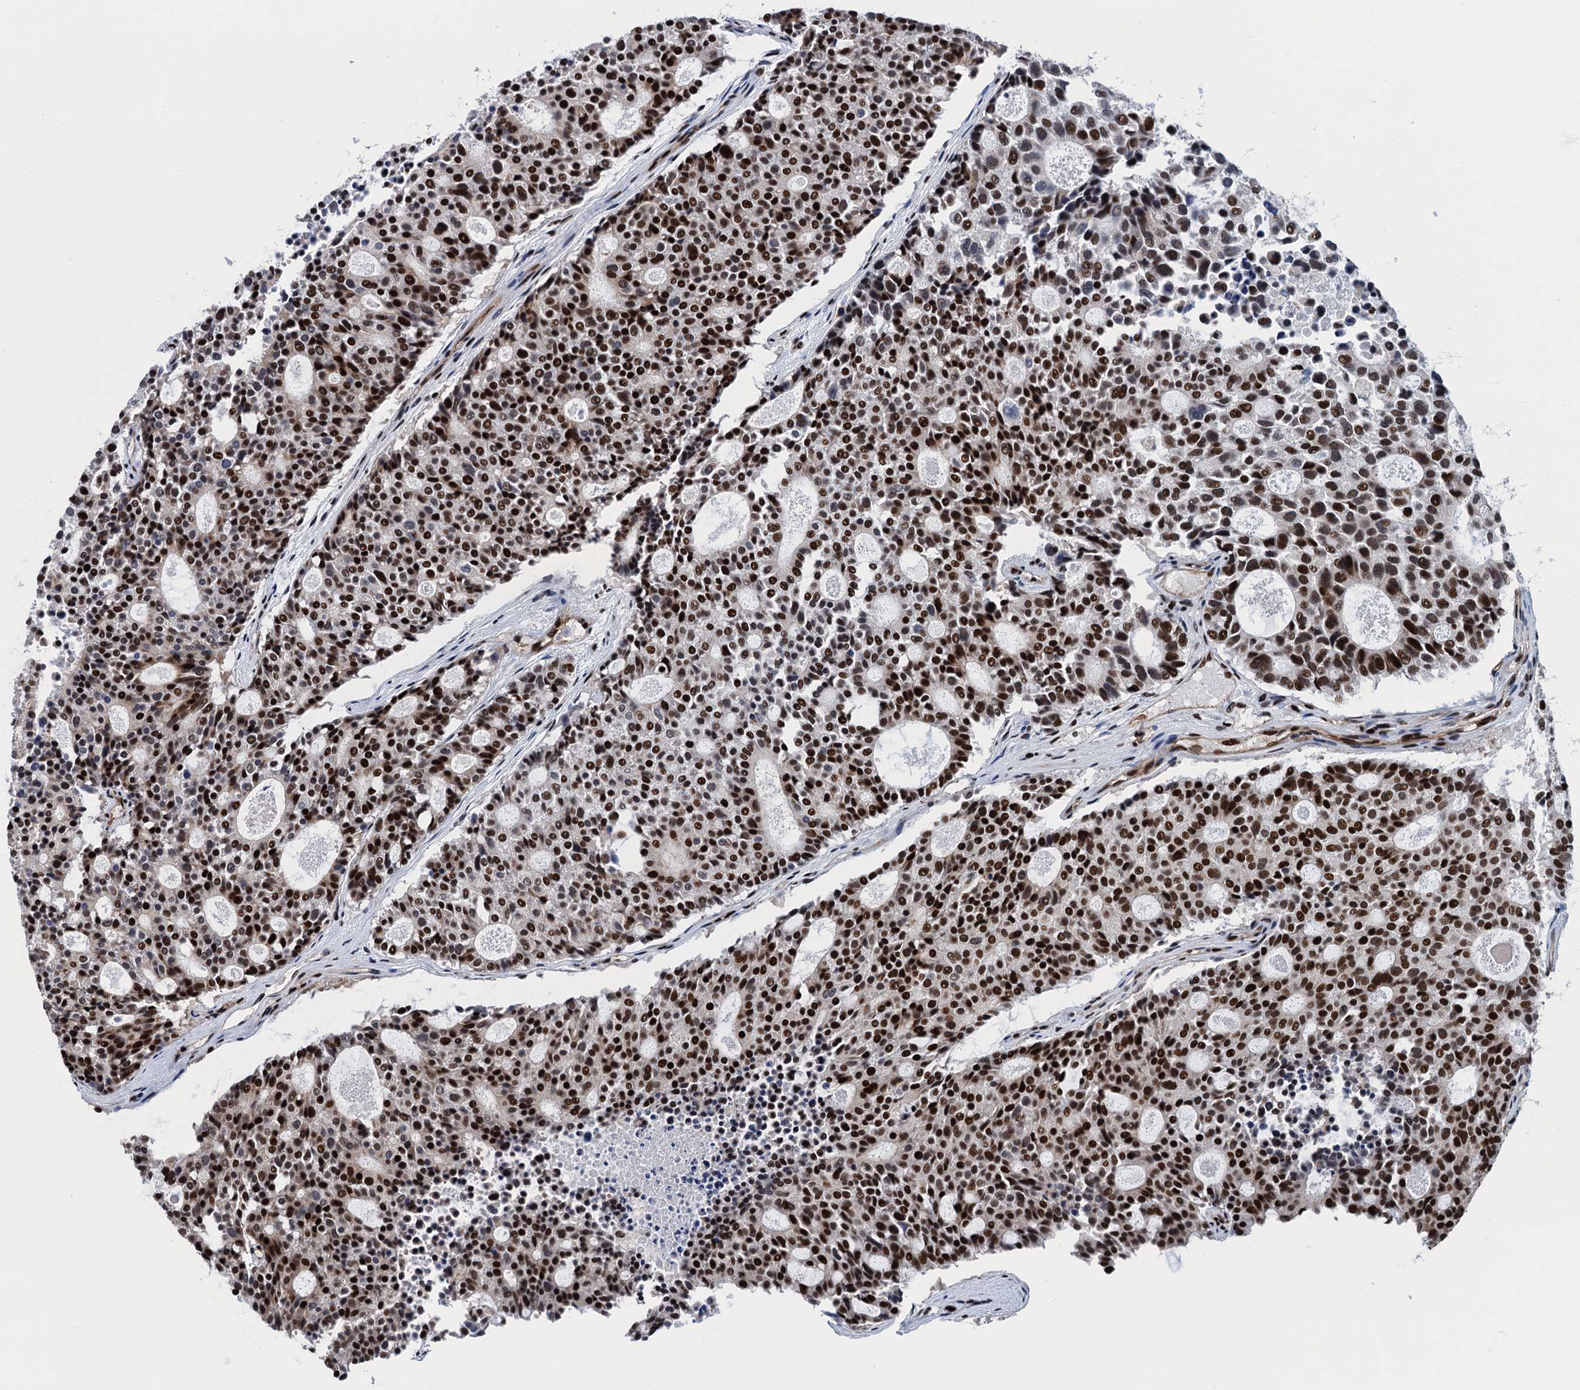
{"staining": {"intensity": "strong", "quantity": "25%-75%", "location": "nuclear"}, "tissue": "carcinoid", "cell_type": "Tumor cells", "image_type": "cancer", "snomed": [{"axis": "morphology", "description": "Carcinoid, malignant, NOS"}, {"axis": "topography", "description": "Pancreas"}], "caption": "This image exhibits malignant carcinoid stained with IHC to label a protein in brown. The nuclear of tumor cells show strong positivity for the protein. Nuclei are counter-stained blue.", "gene": "PPP4R1", "patient": {"sex": "female", "age": 54}}